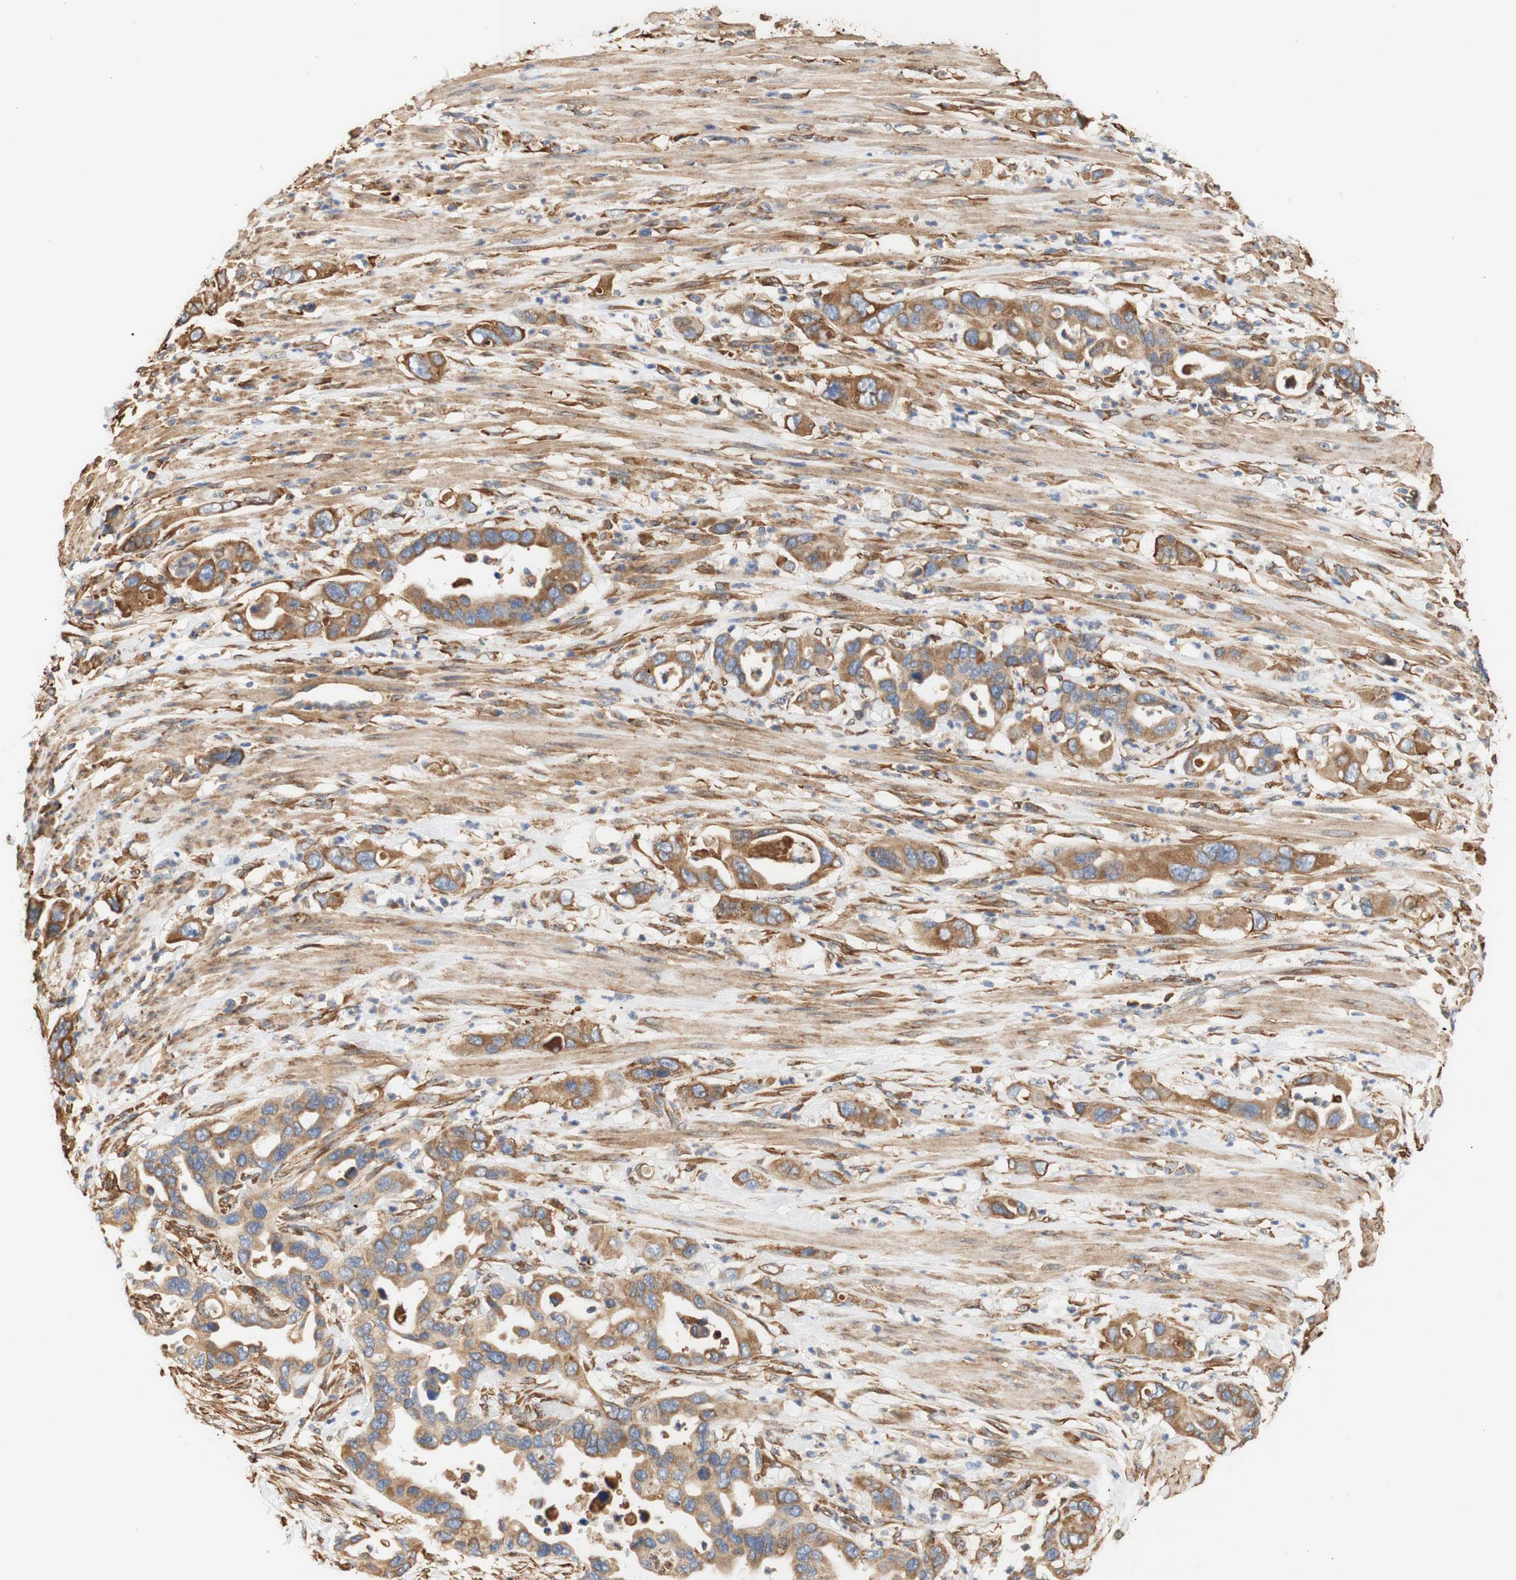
{"staining": {"intensity": "moderate", "quantity": ">75%", "location": "cytoplasmic/membranous"}, "tissue": "pancreatic cancer", "cell_type": "Tumor cells", "image_type": "cancer", "snomed": [{"axis": "morphology", "description": "Adenocarcinoma, NOS"}, {"axis": "topography", "description": "Pancreas"}], "caption": "An IHC image of neoplastic tissue is shown. Protein staining in brown shows moderate cytoplasmic/membranous positivity in pancreatic adenocarcinoma within tumor cells. The staining was performed using DAB to visualize the protein expression in brown, while the nuclei were stained in blue with hematoxylin (Magnification: 20x).", "gene": "EIF2AK4", "patient": {"sex": "female", "age": 71}}